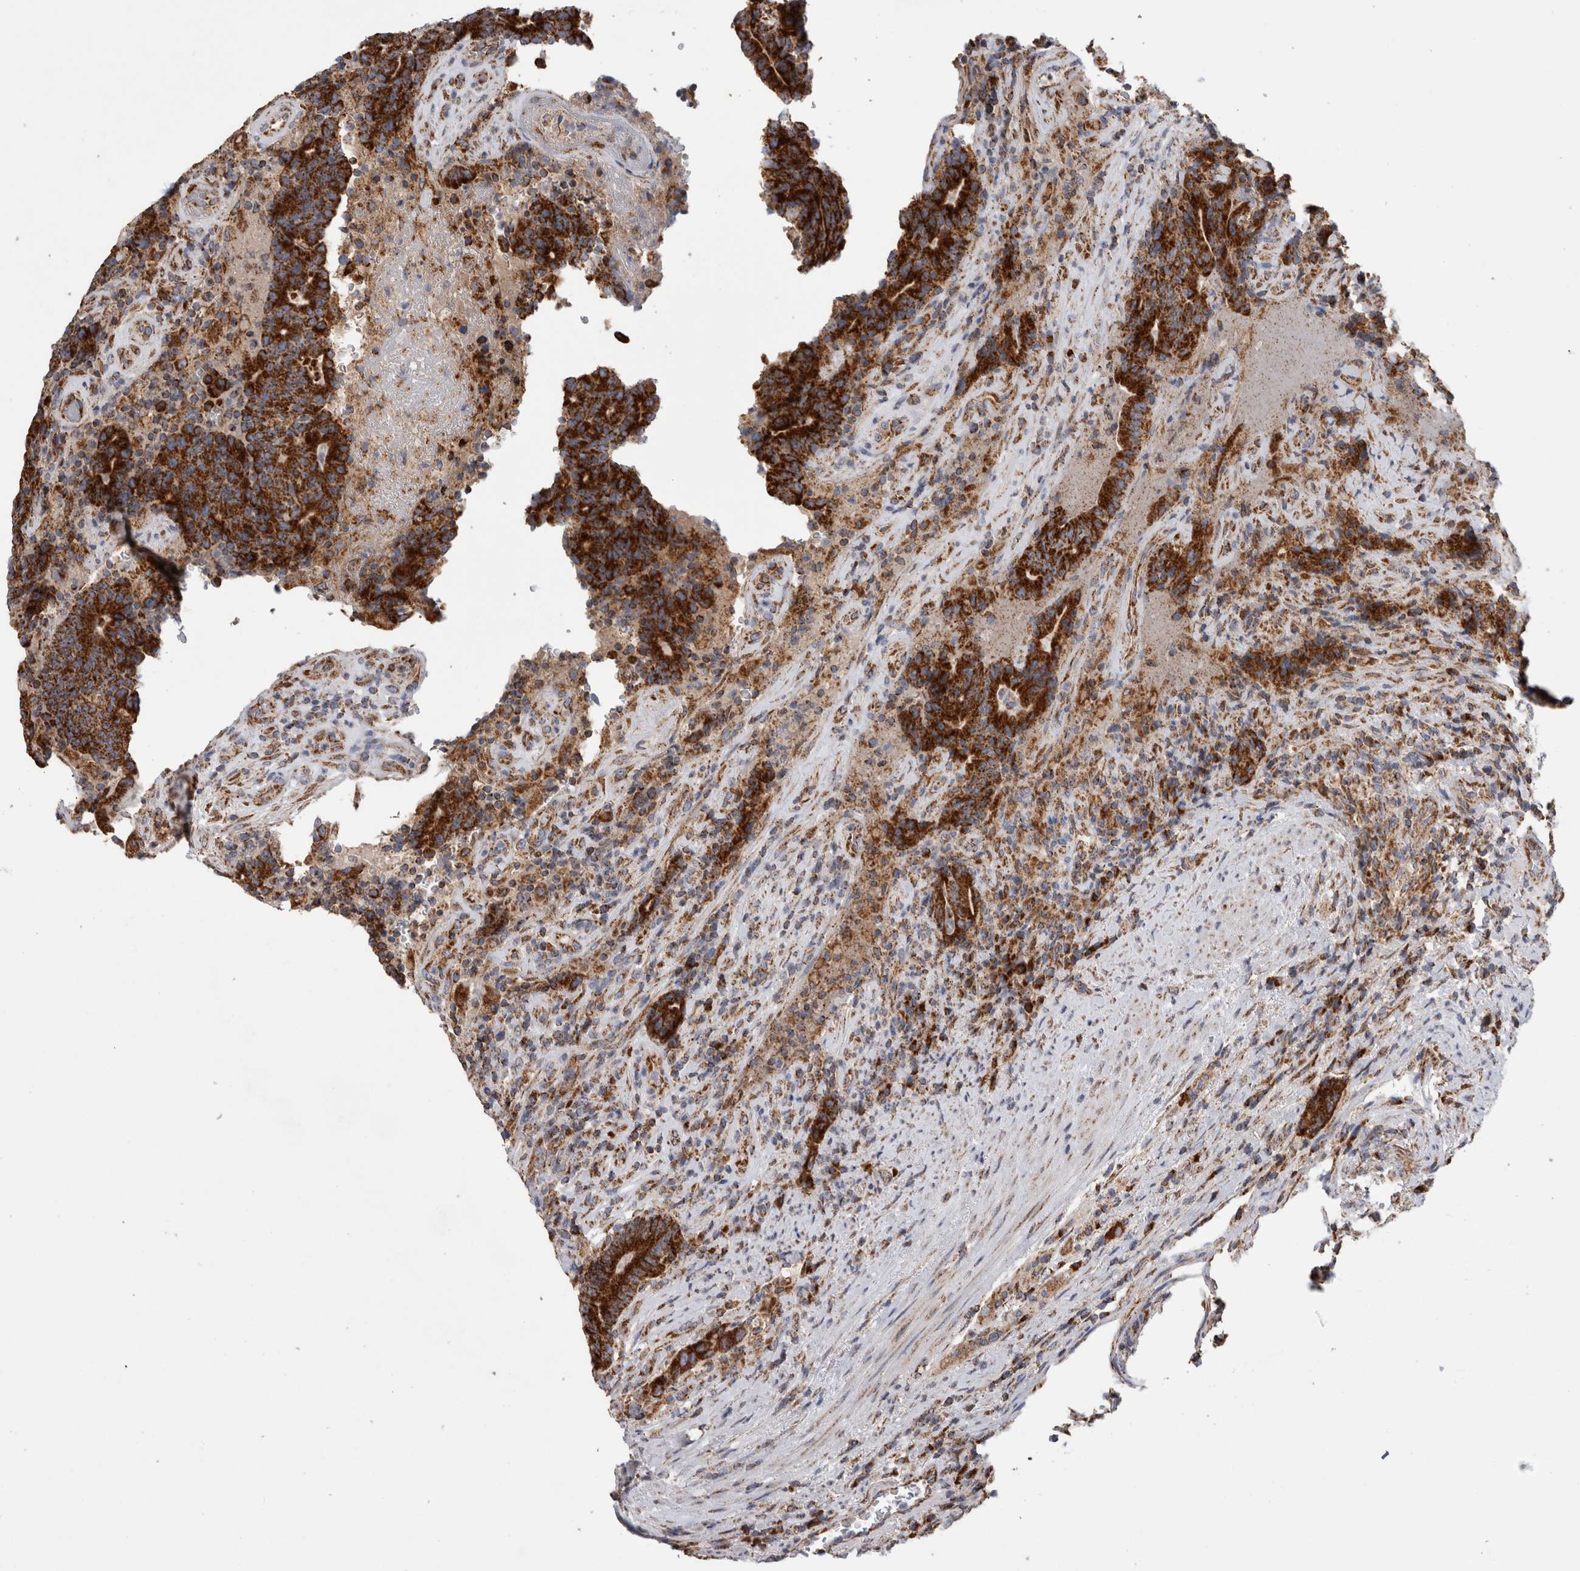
{"staining": {"intensity": "strong", "quantity": ">75%", "location": "cytoplasmic/membranous"}, "tissue": "colorectal cancer", "cell_type": "Tumor cells", "image_type": "cancer", "snomed": [{"axis": "morphology", "description": "Normal tissue, NOS"}, {"axis": "morphology", "description": "Adenocarcinoma, NOS"}, {"axis": "topography", "description": "Colon"}], "caption": "A high-resolution photomicrograph shows immunohistochemistry (IHC) staining of adenocarcinoma (colorectal), which exhibits strong cytoplasmic/membranous staining in approximately >75% of tumor cells.", "gene": "IARS2", "patient": {"sex": "female", "age": 75}}